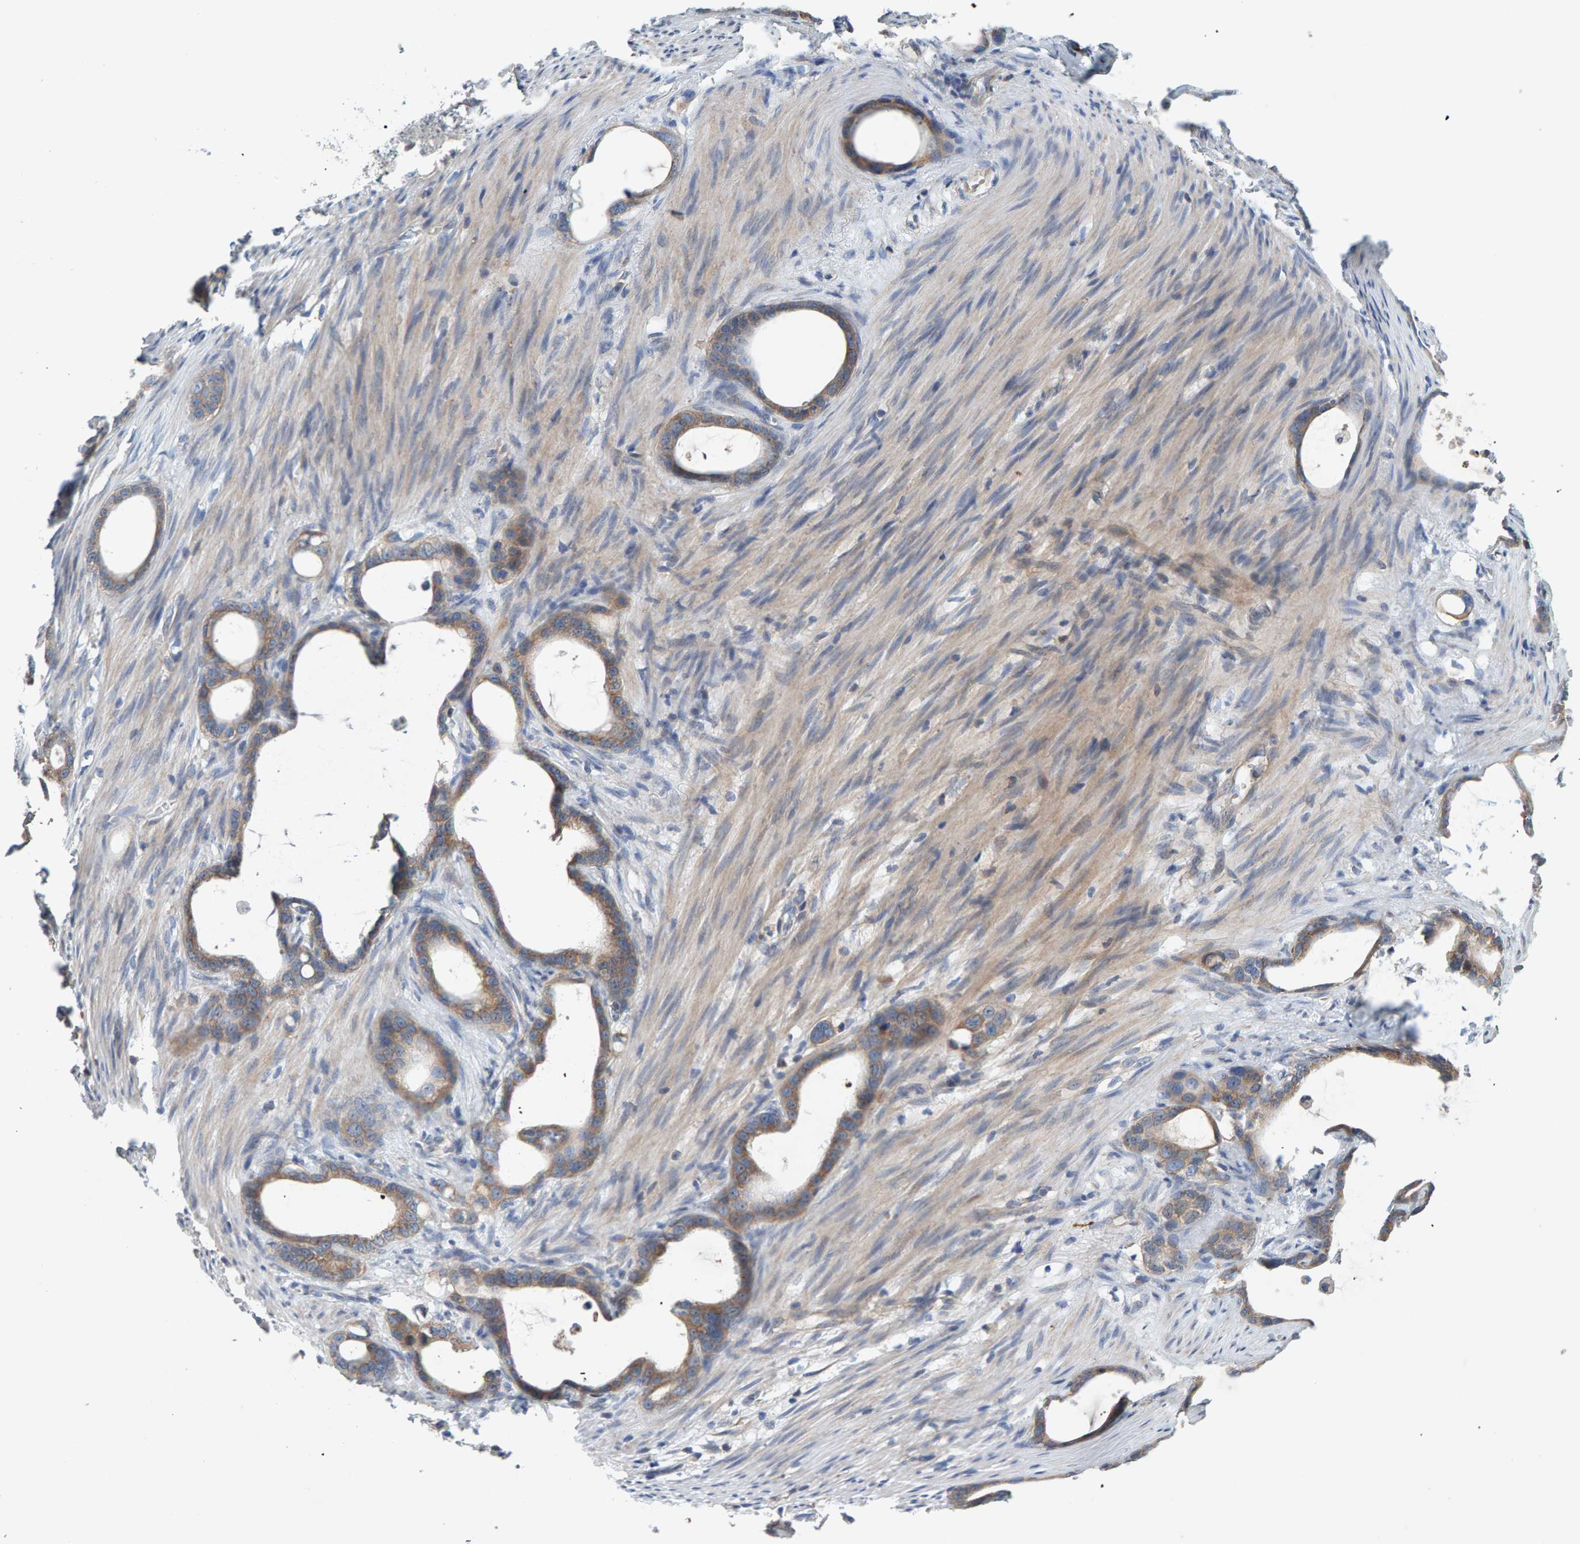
{"staining": {"intensity": "moderate", "quantity": ">75%", "location": "cytoplasmic/membranous"}, "tissue": "stomach cancer", "cell_type": "Tumor cells", "image_type": "cancer", "snomed": [{"axis": "morphology", "description": "Adenocarcinoma, NOS"}, {"axis": "topography", "description": "Stomach"}], "caption": "Protein staining of stomach cancer tissue shows moderate cytoplasmic/membranous positivity in approximately >75% of tumor cells.", "gene": "CCM2", "patient": {"sex": "female", "age": 75}}